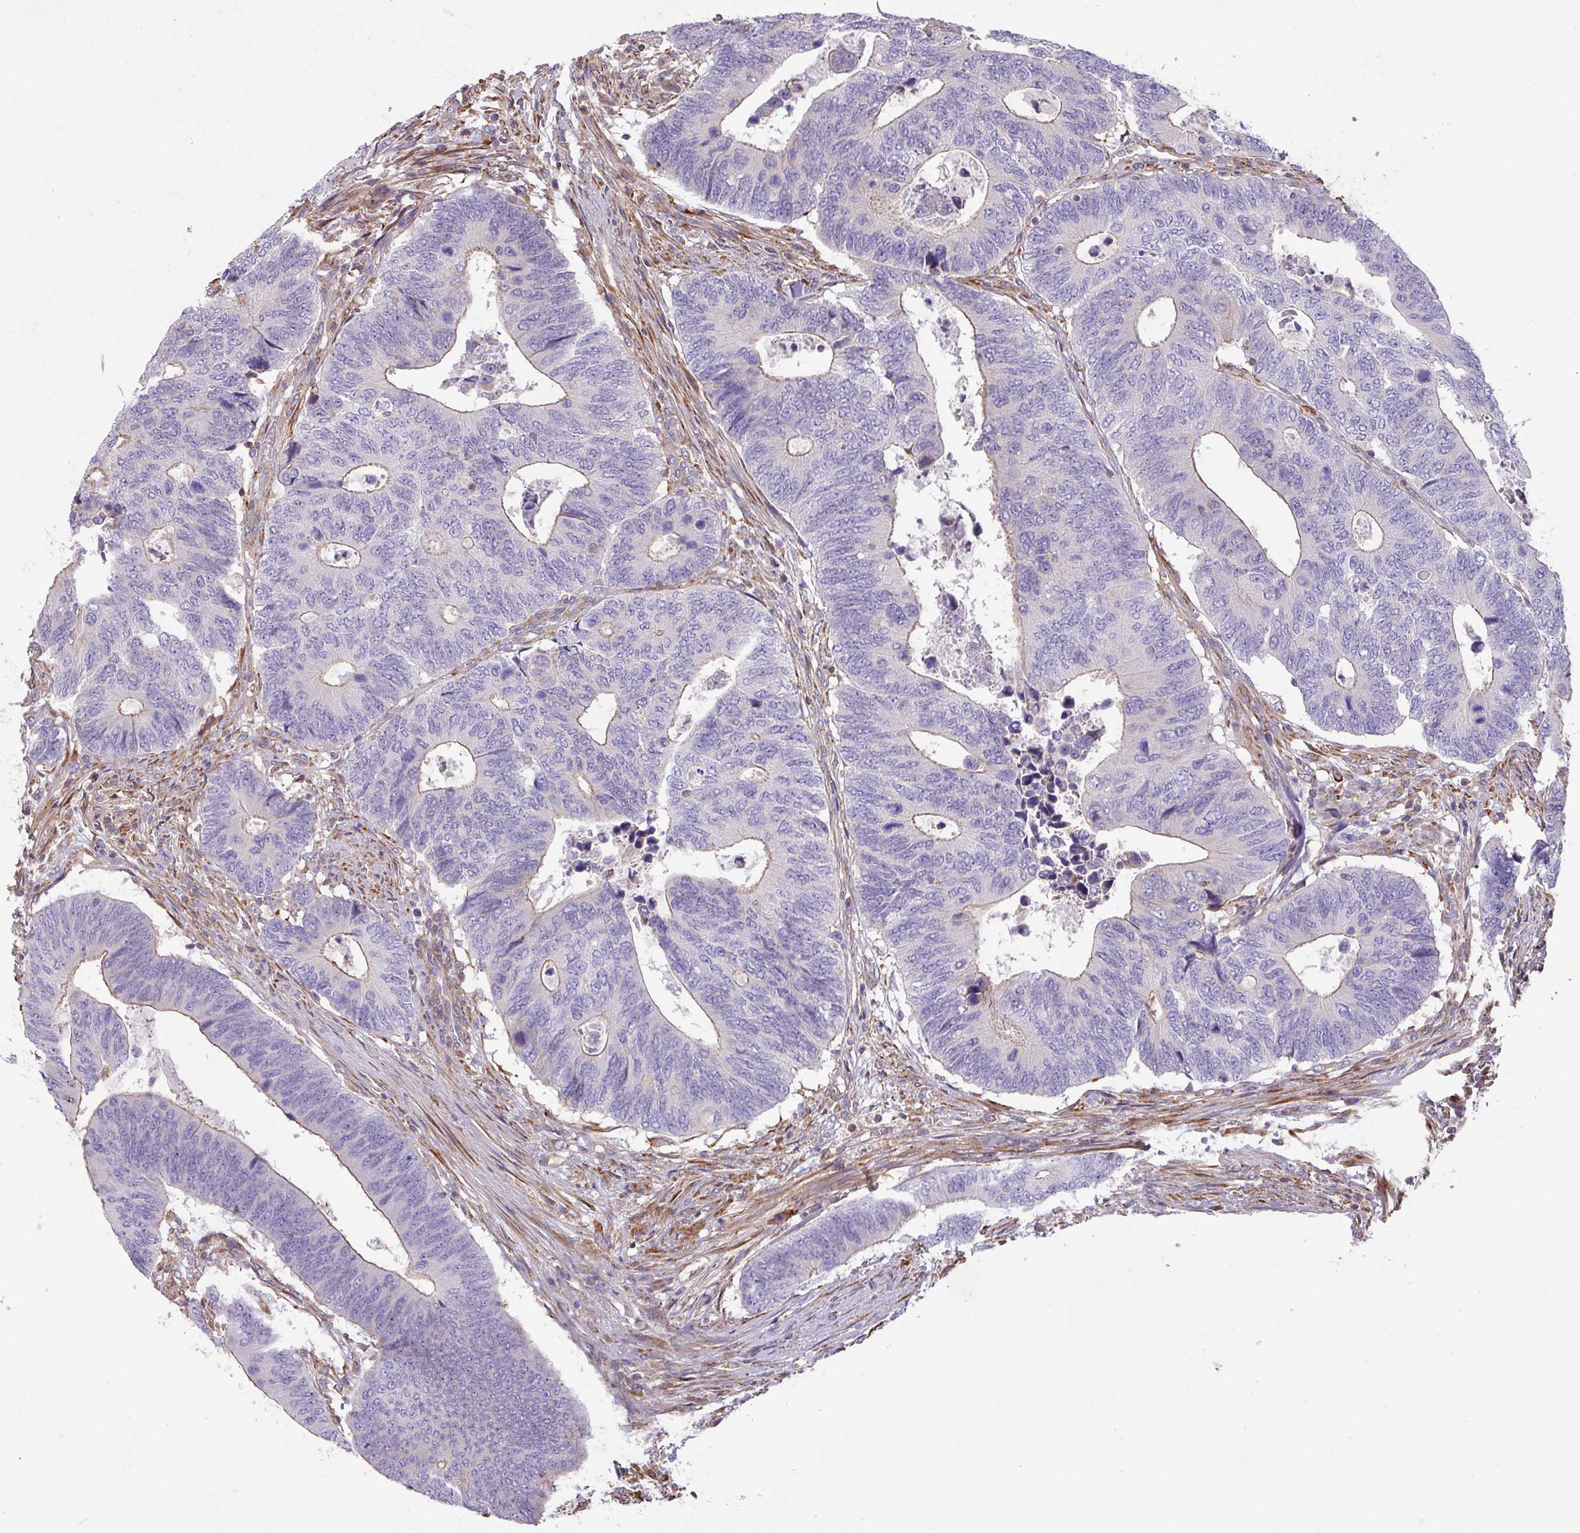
{"staining": {"intensity": "weak", "quantity": "<25%", "location": "cytoplasmic/membranous"}, "tissue": "colorectal cancer", "cell_type": "Tumor cells", "image_type": "cancer", "snomed": [{"axis": "morphology", "description": "Adenocarcinoma, NOS"}, {"axis": "topography", "description": "Colon"}], "caption": "Immunohistochemical staining of human colorectal adenocarcinoma demonstrates no significant staining in tumor cells.", "gene": "LRRC41", "patient": {"sex": "male", "age": 87}}